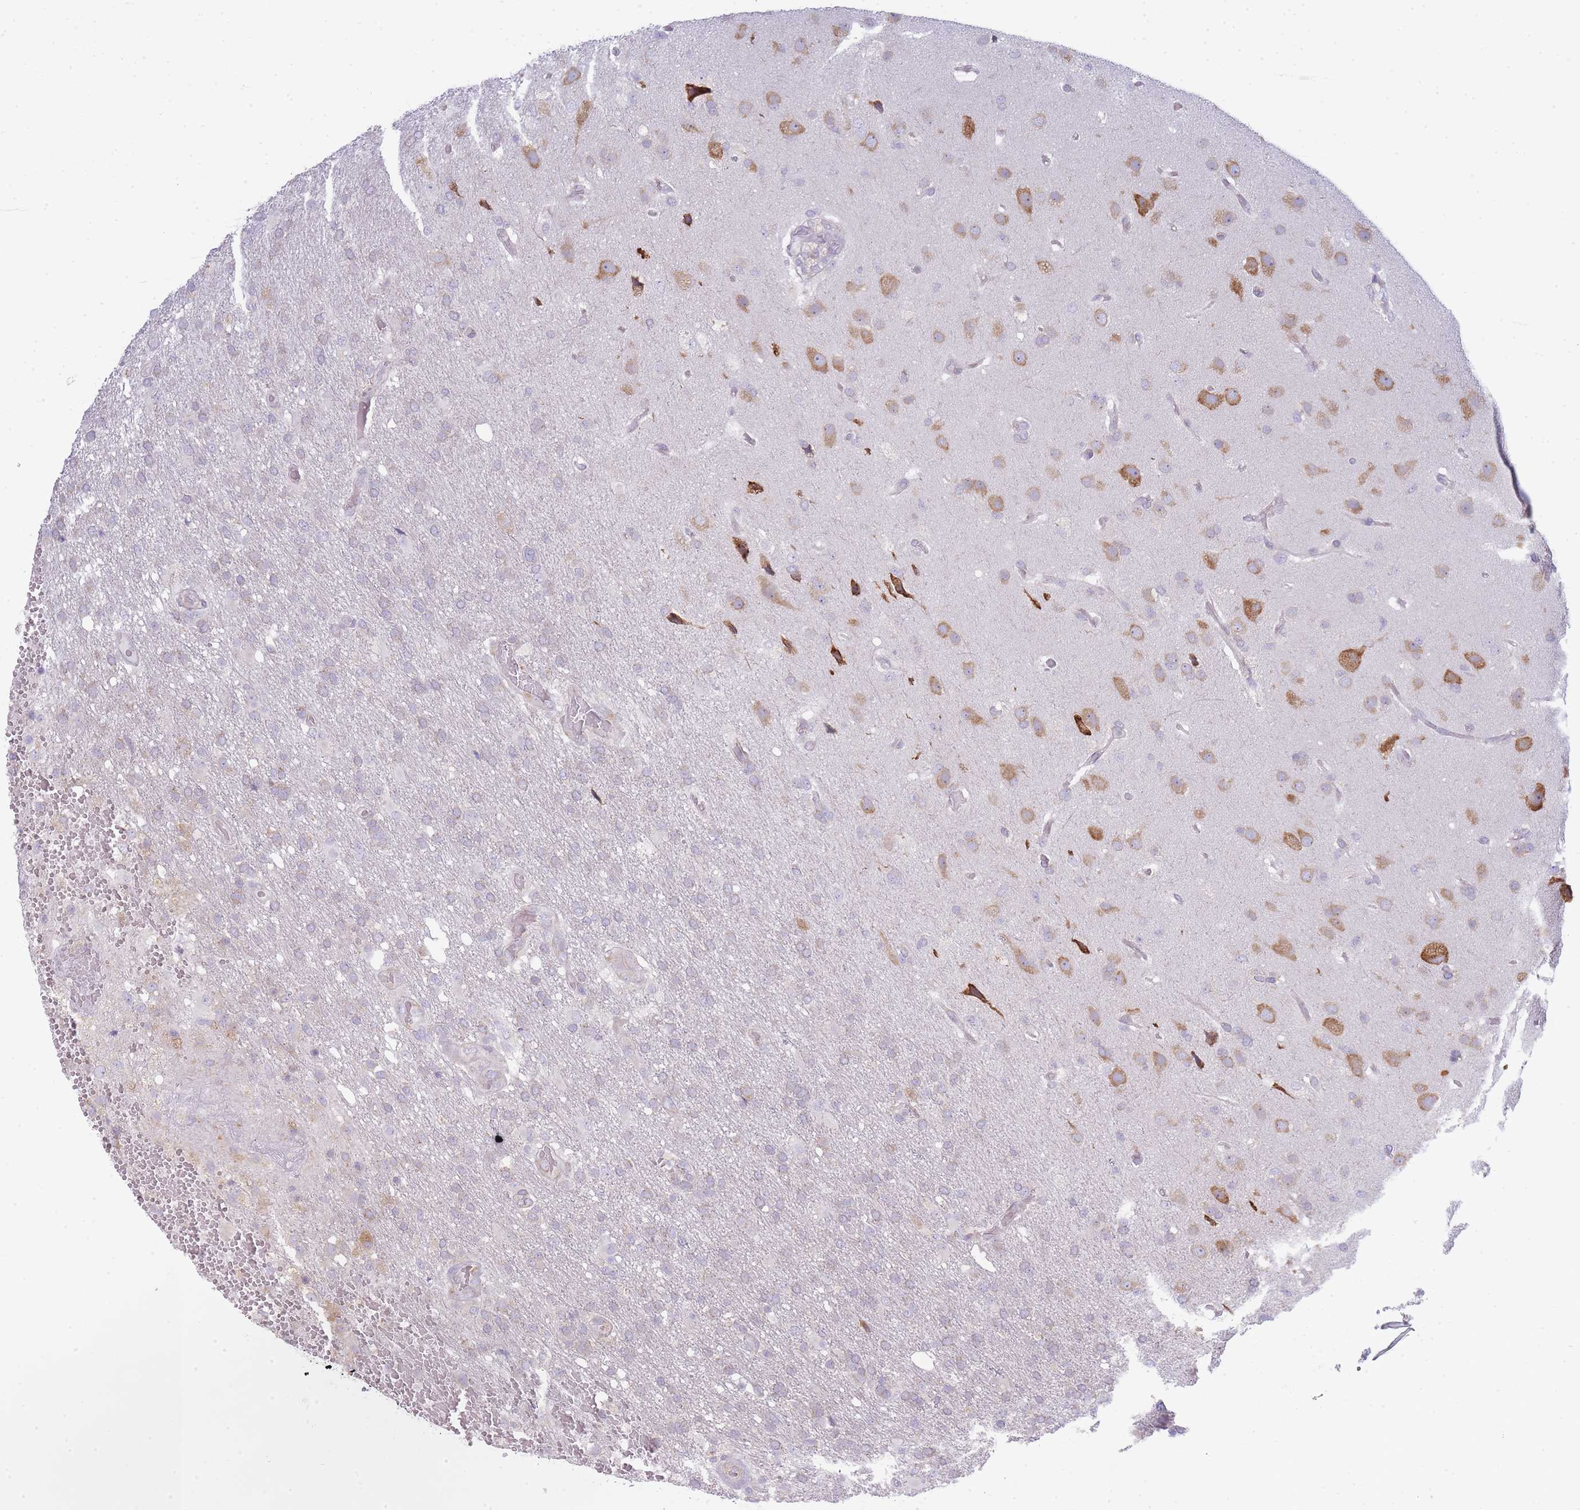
{"staining": {"intensity": "negative", "quantity": "none", "location": "none"}, "tissue": "glioma", "cell_type": "Tumor cells", "image_type": "cancer", "snomed": [{"axis": "morphology", "description": "Glioma, malignant, High grade"}, {"axis": "topography", "description": "Brain"}], "caption": "High magnification brightfield microscopy of glioma stained with DAB (3,3'-diaminobenzidine) (brown) and counterstained with hematoxylin (blue): tumor cells show no significant staining.", "gene": "OR5L2", "patient": {"sex": "female", "age": 74}}